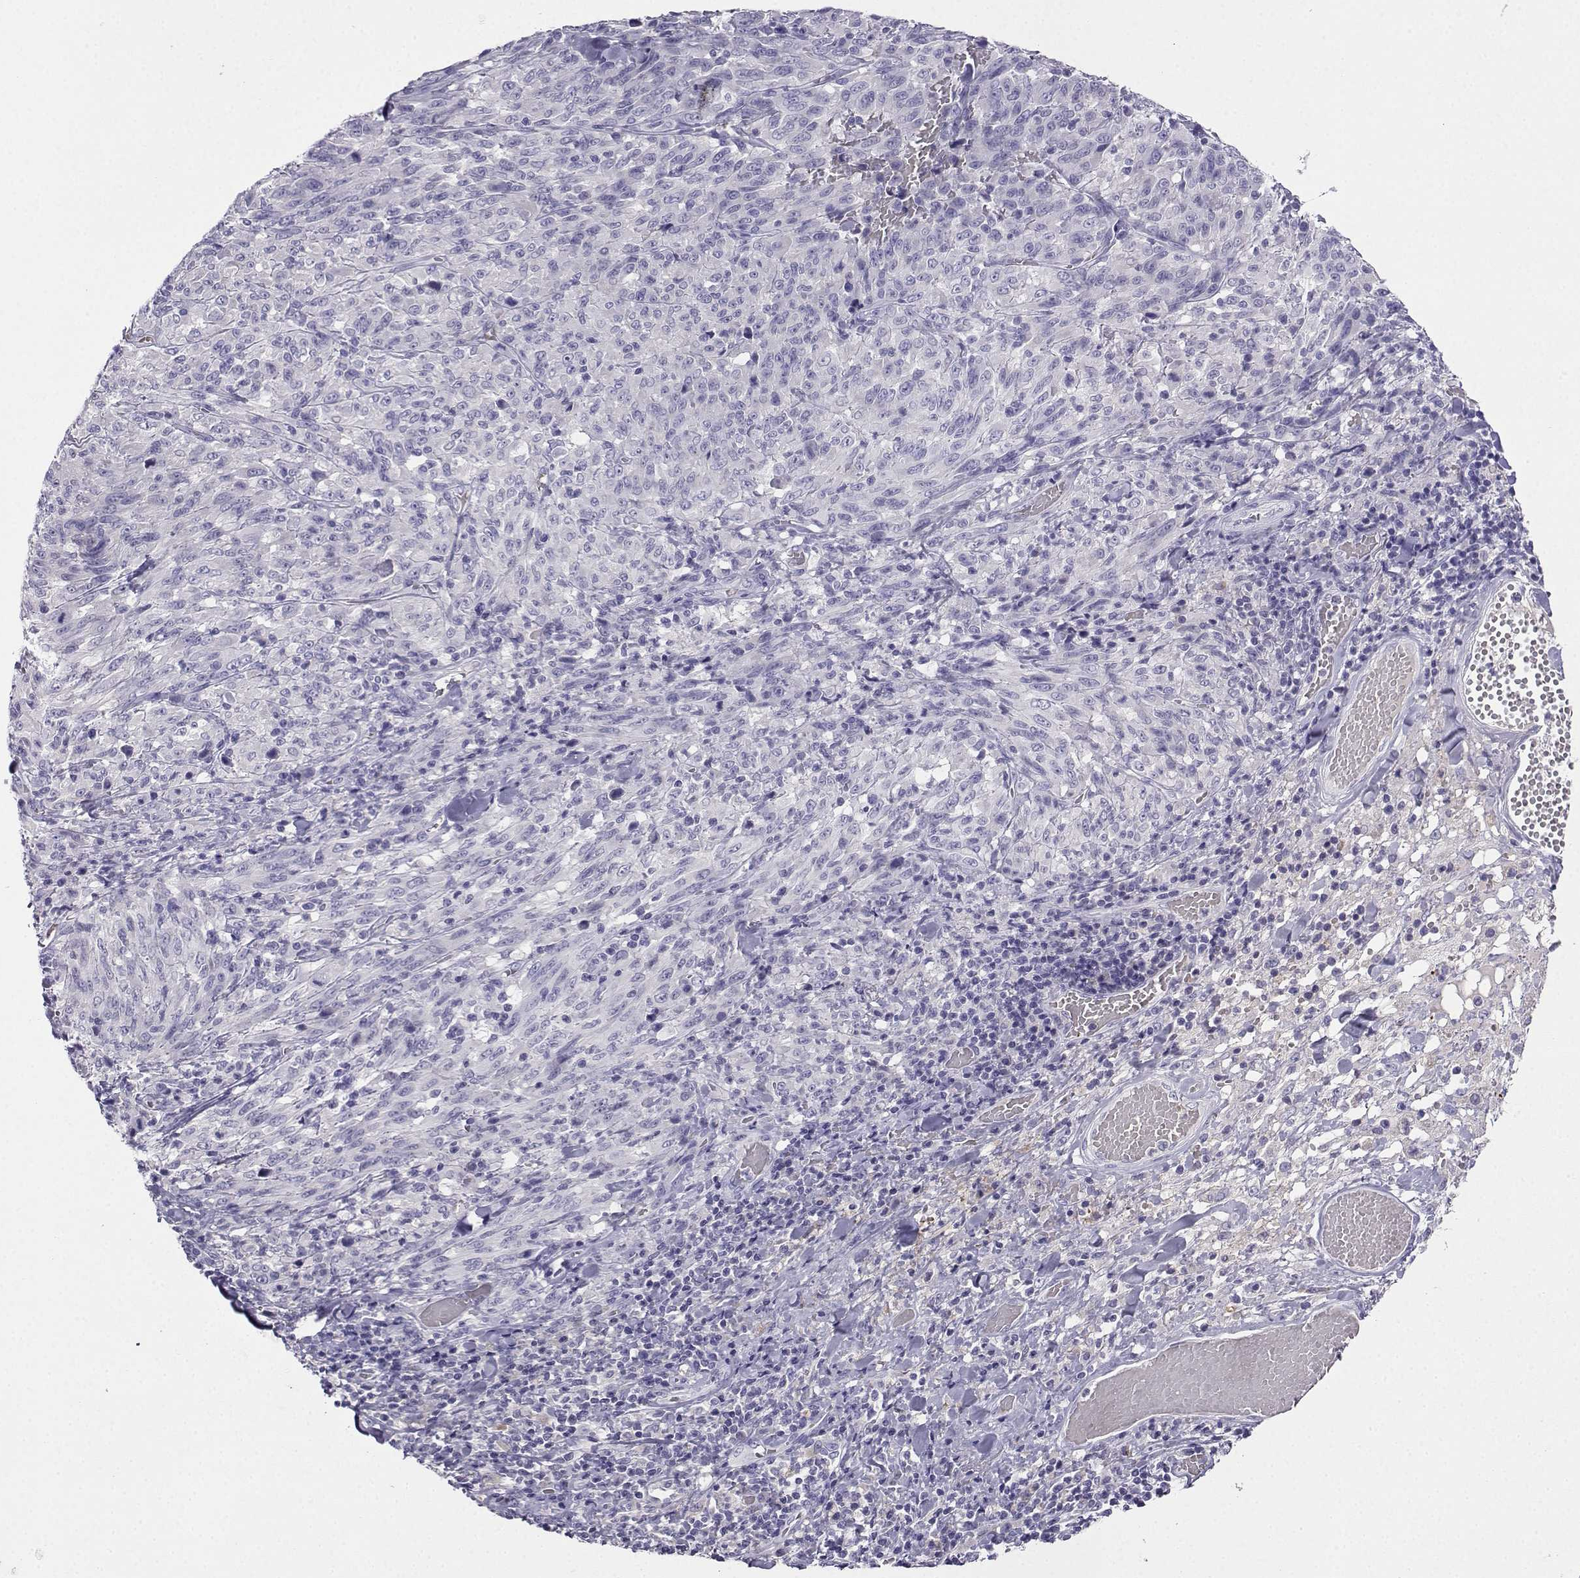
{"staining": {"intensity": "negative", "quantity": "none", "location": "none"}, "tissue": "melanoma", "cell_type": "Tumor cells", "image_type": "cancer", "snomed": [{"axis": "morphology", "description": "Malignant melanoma, NOS"}, {"axis": "topography", "description": "Skin"}], "caption": "There is no significant expression in tumor cells of melanoma. The staining was performed using DAB to visualize the protein expression in brown, while the nuclei were stained in blue with hematoxylin (Magnification: 20x).", "gene": "LINGO1", "patient": {"sex": "female", "age": 91}}